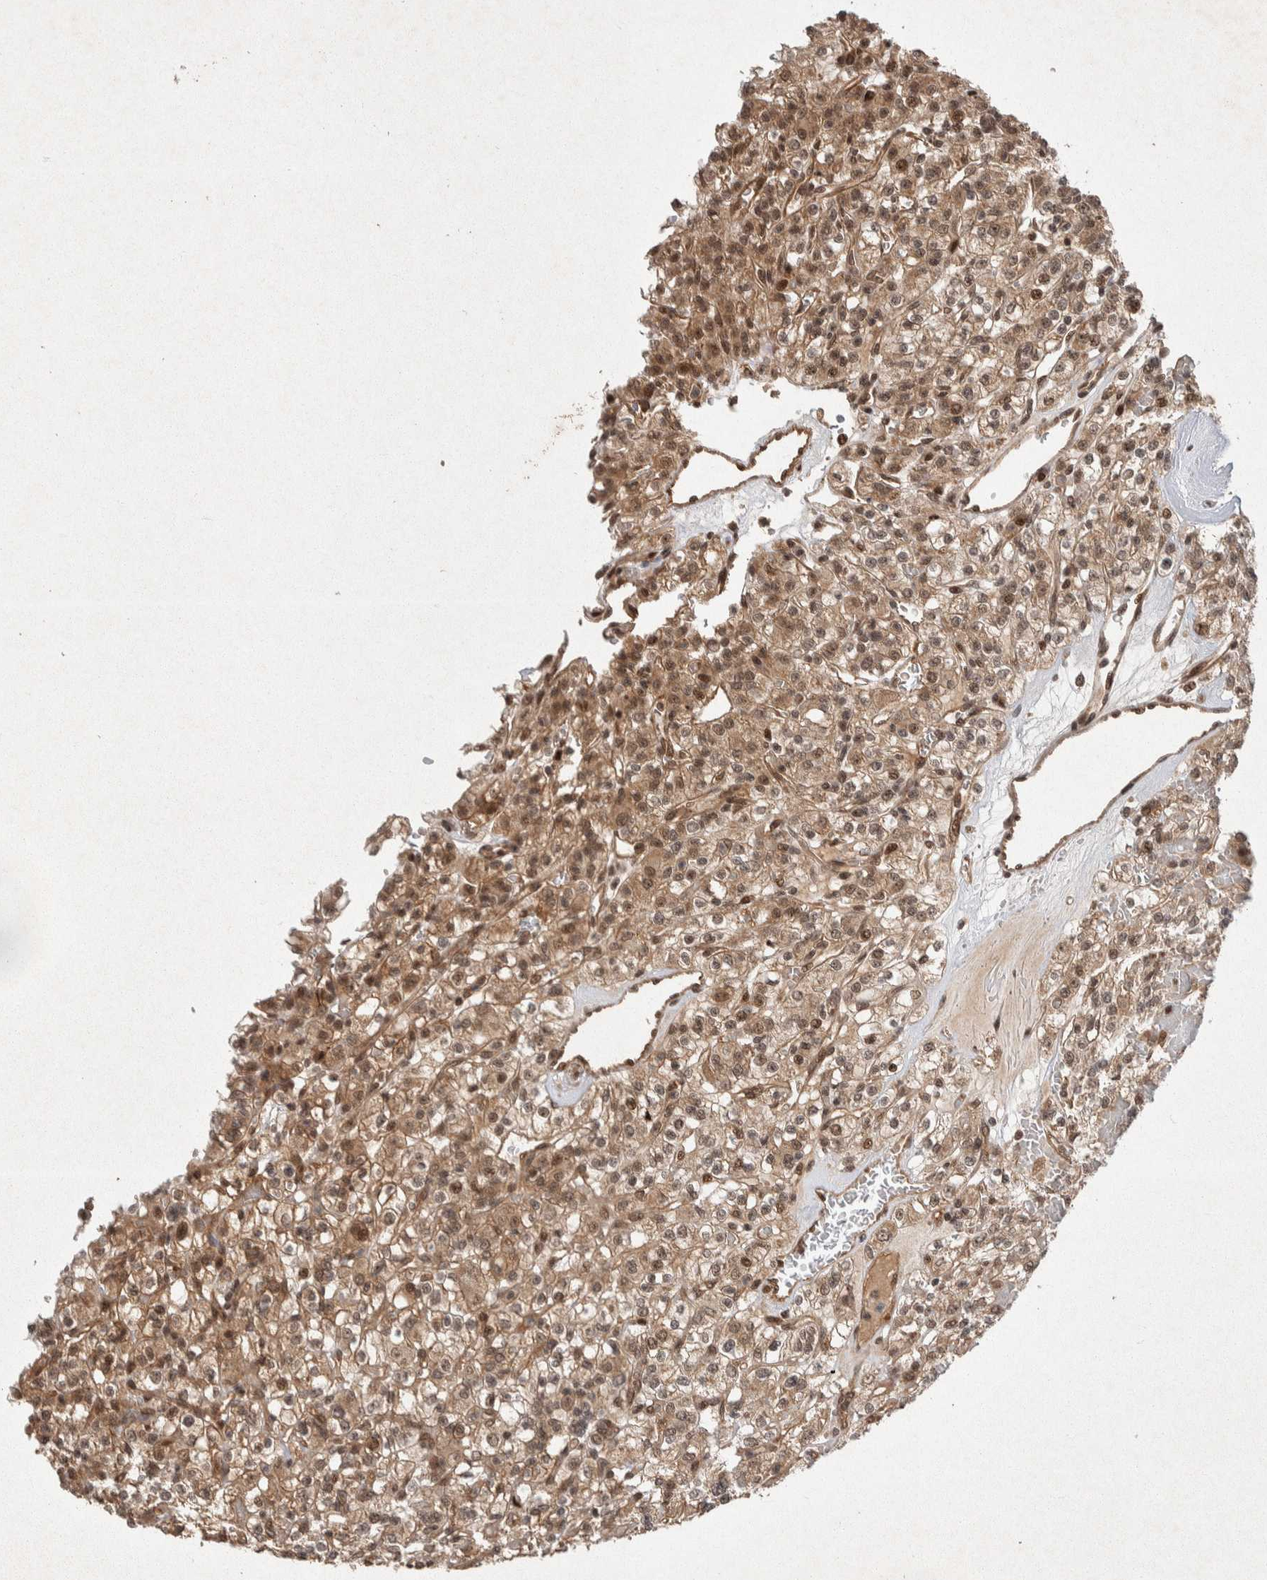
{"staining": {"intensity": "moderate", "quantity": ">75%", "location": "cytoplasmic/membranous,nuclear"}, "tissue": "renal cancer", "cell_type": "Tumor cells", "image_type": "cancer", "snomed": [{"axis": "morphology", "description": "Normal tissue, NOS"}, {"axis": "morphology", "description": "Adenocarcinoma, NOS"}, {"axis": "topography", "description": "Kidney"}], "caption": "High-power microscopy captured an immunohistochemistry micrograph of renal cancer, revealing moderate cytoplasmic/membranous and nuclear staining in about >75% of tumor cells. (Brightfield microscopy of DAB IHC at high magnification).", "gene": "TOR1B", "patient": {"sex": "female", "age": 72}}